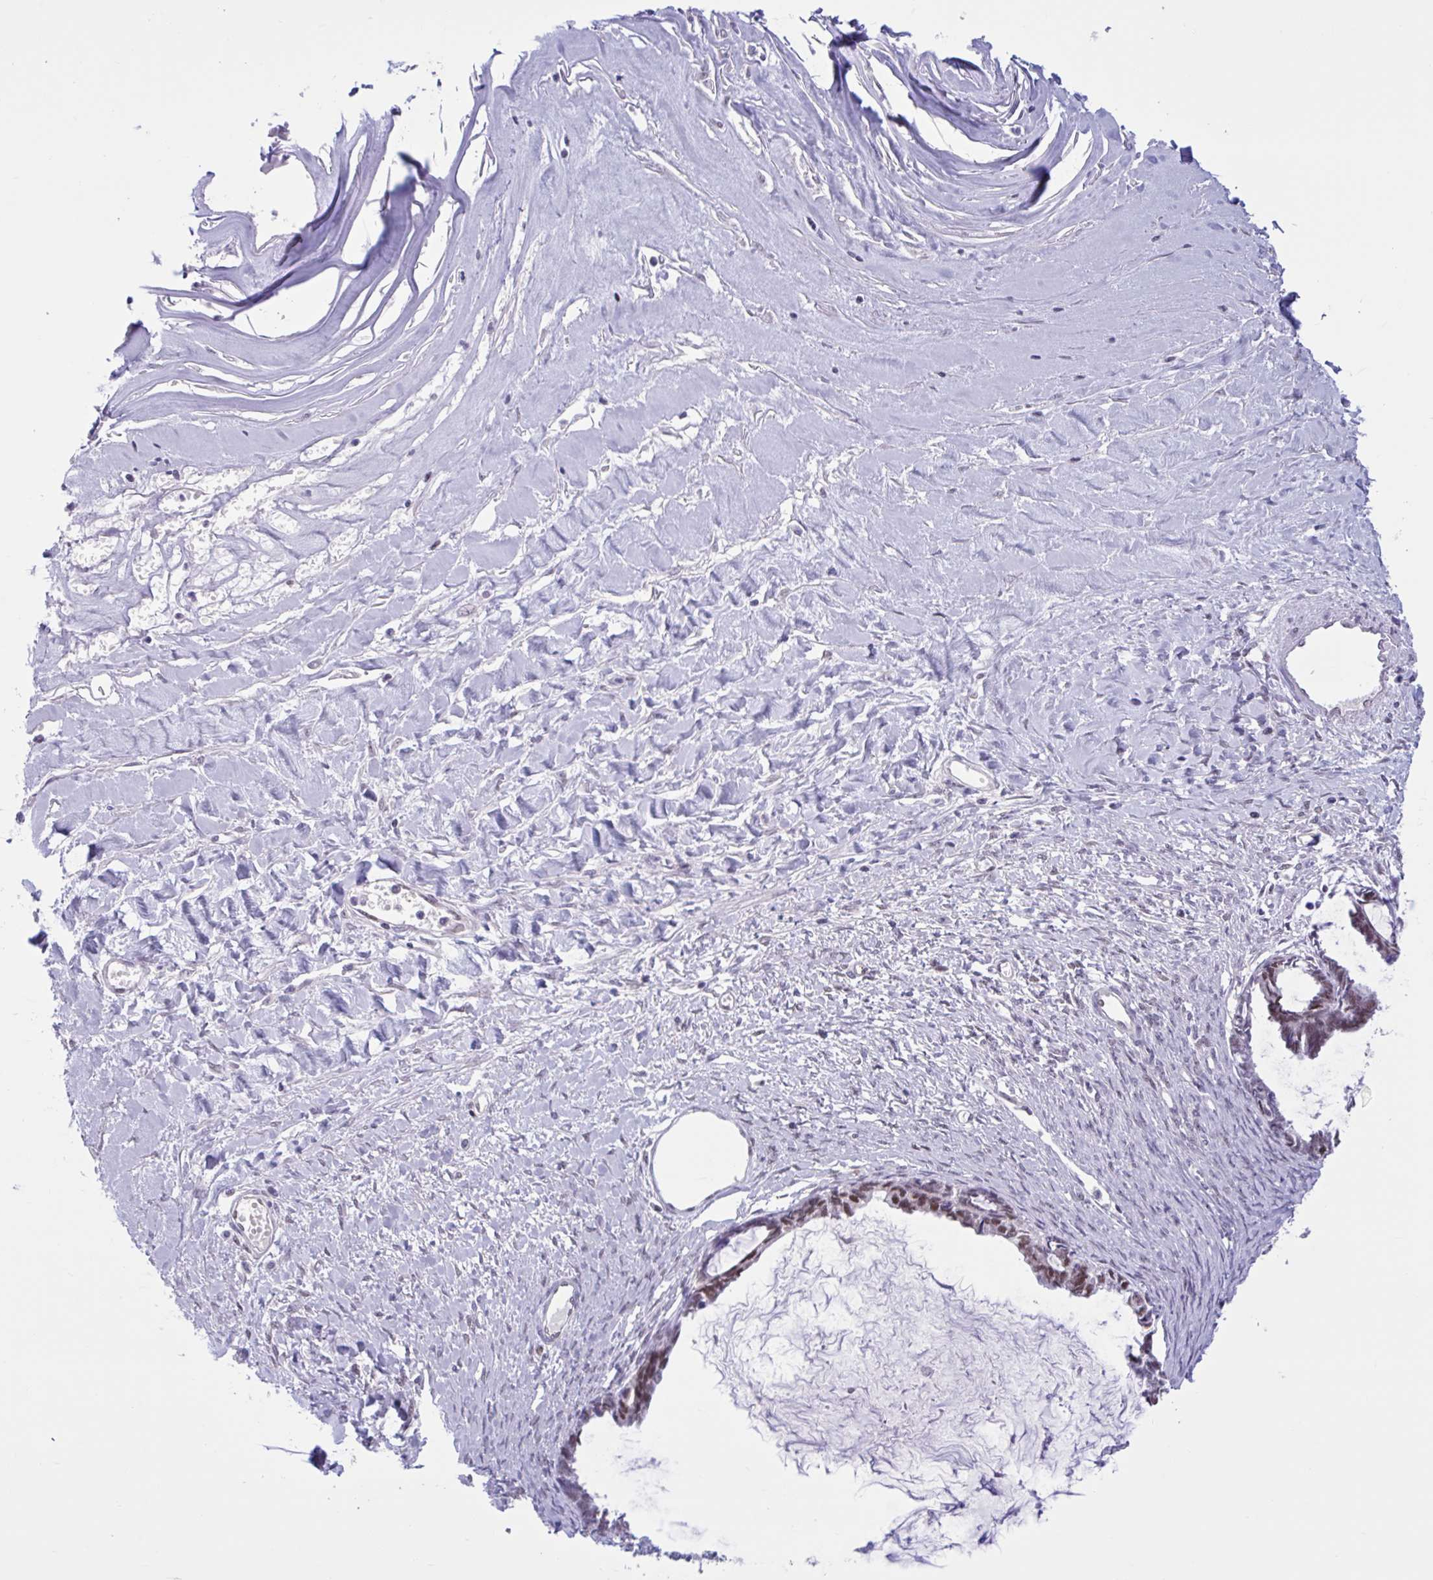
{"staining": {"intensity": "moderate", "quantity": "25%-75%", "location": "nuclear"}, "tissue": "ovarian cancer", "cell_type": "Tumor cells", "image_type": "cancer", "snomed": [{"axis": "morphology", "description": "Cystadenocarcinoma, mucinous, NOS"}, {"axis": "topography", "description": "Ovary"}], "caption": "Immunohistochemical staining of ovarian mucinous cystadenocarcinoma displays medium levels of moderate nuclear protein expression in approximately 25%-75% of tumor cells. Immunohistochemistry stains the protein in brown and the nuclei are stained blue.", "gene": "RBL1", "patient": {"sex": "female", "age": 61}}